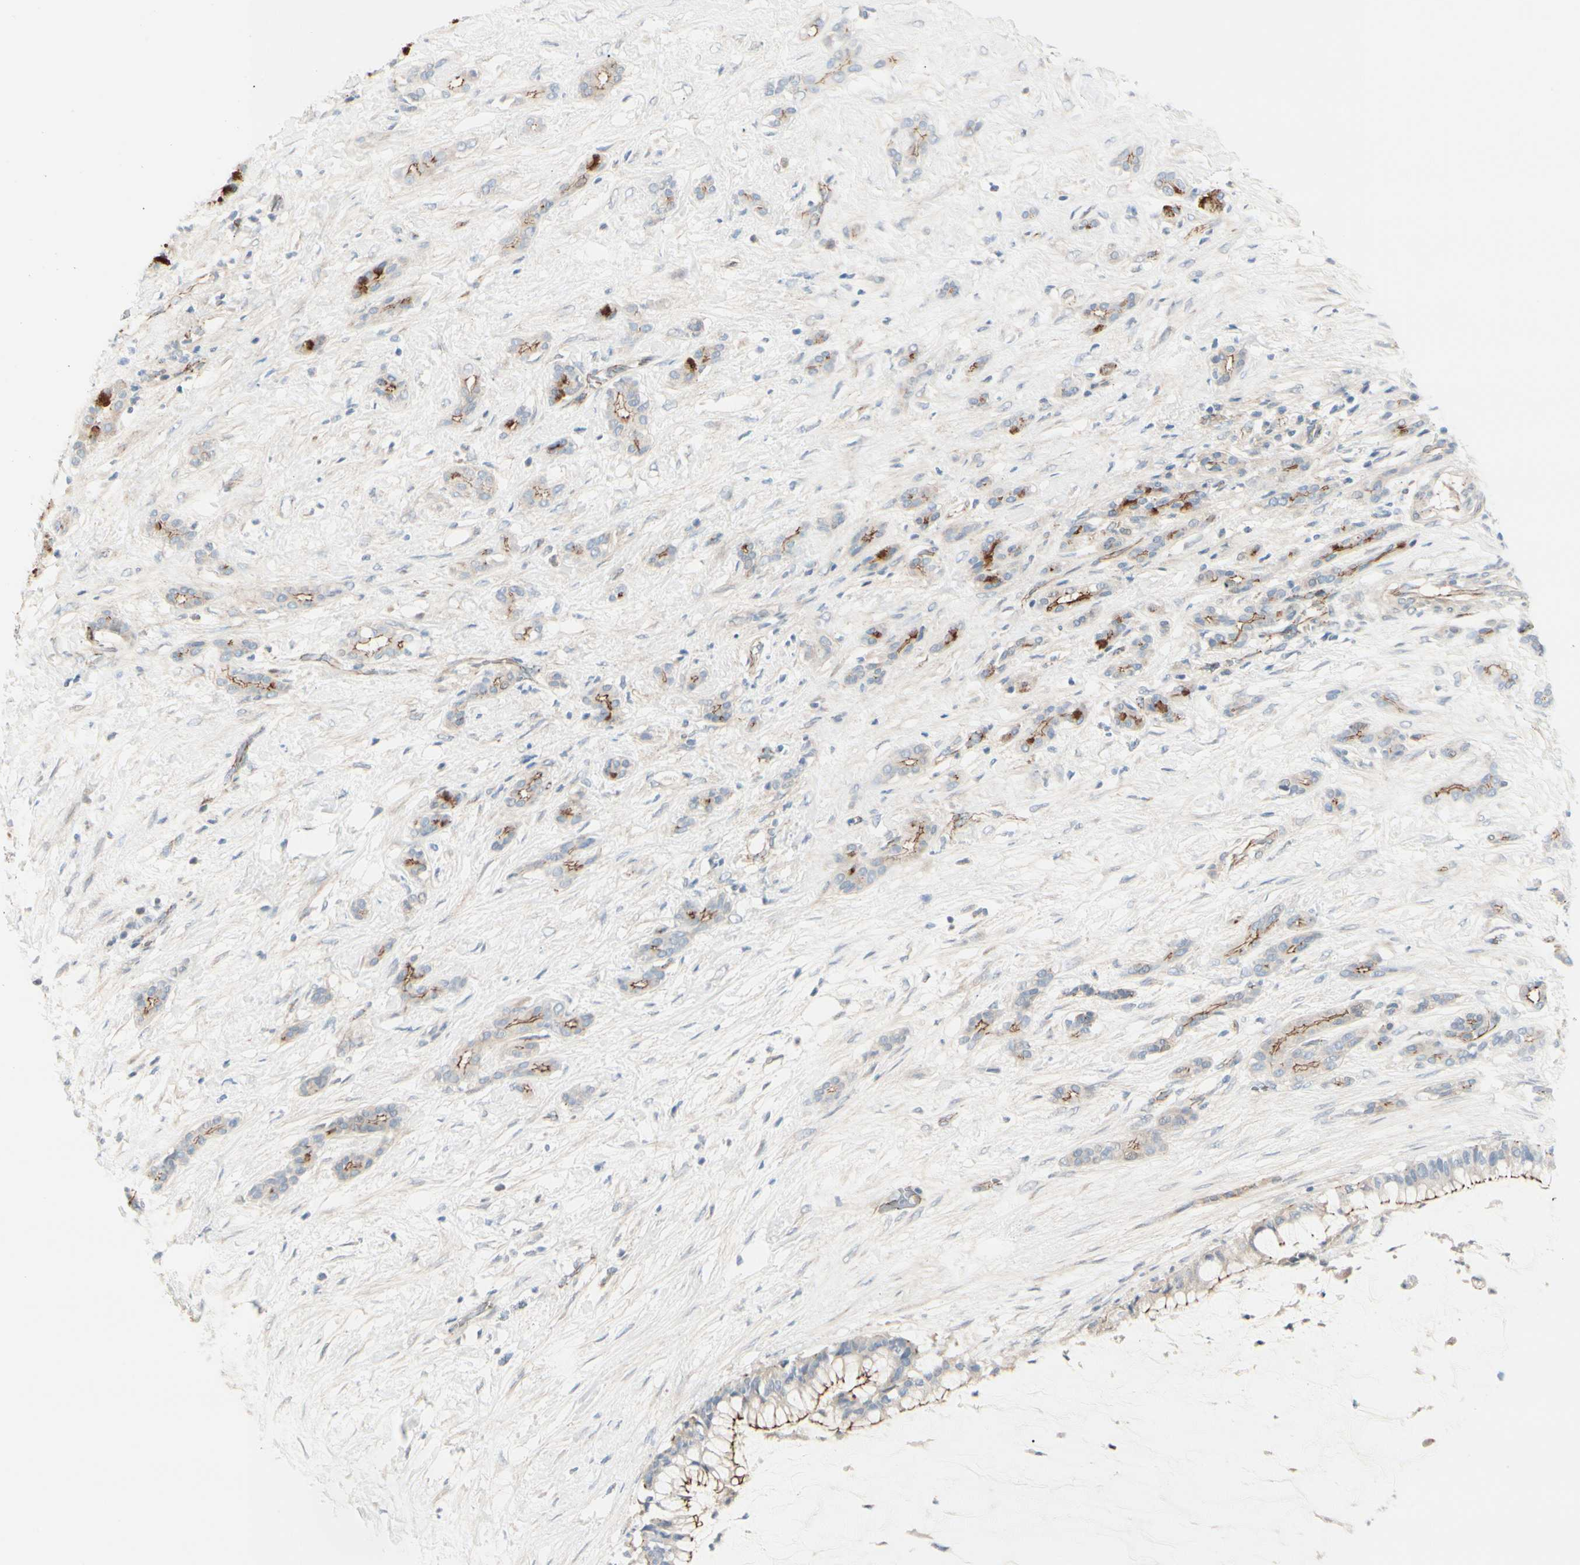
{"staining": {"intensity": "weak", "quantity": "25%-75%", "location": "cytoplasmic/membranous"}, "tissue": "pancreatic cancer", "cell_type": "Tumor cells", "image_type": "cancer", "snomed": [{"axis": "morphology", "description": "Adenocarcinoma, NOS"}, {"axis": "topography", "description": "Pancreas"}], "caption": "Immunohistochemistry micrograph of pancreatic adenocarcinoma stained for a protein (brown), which exhibits low levels of weak cytoplasmic/membranous positivity in about 25%-75% of tumor cells.", "gene": "TJP1", "patient": {"sex": "male", "age": 41}}